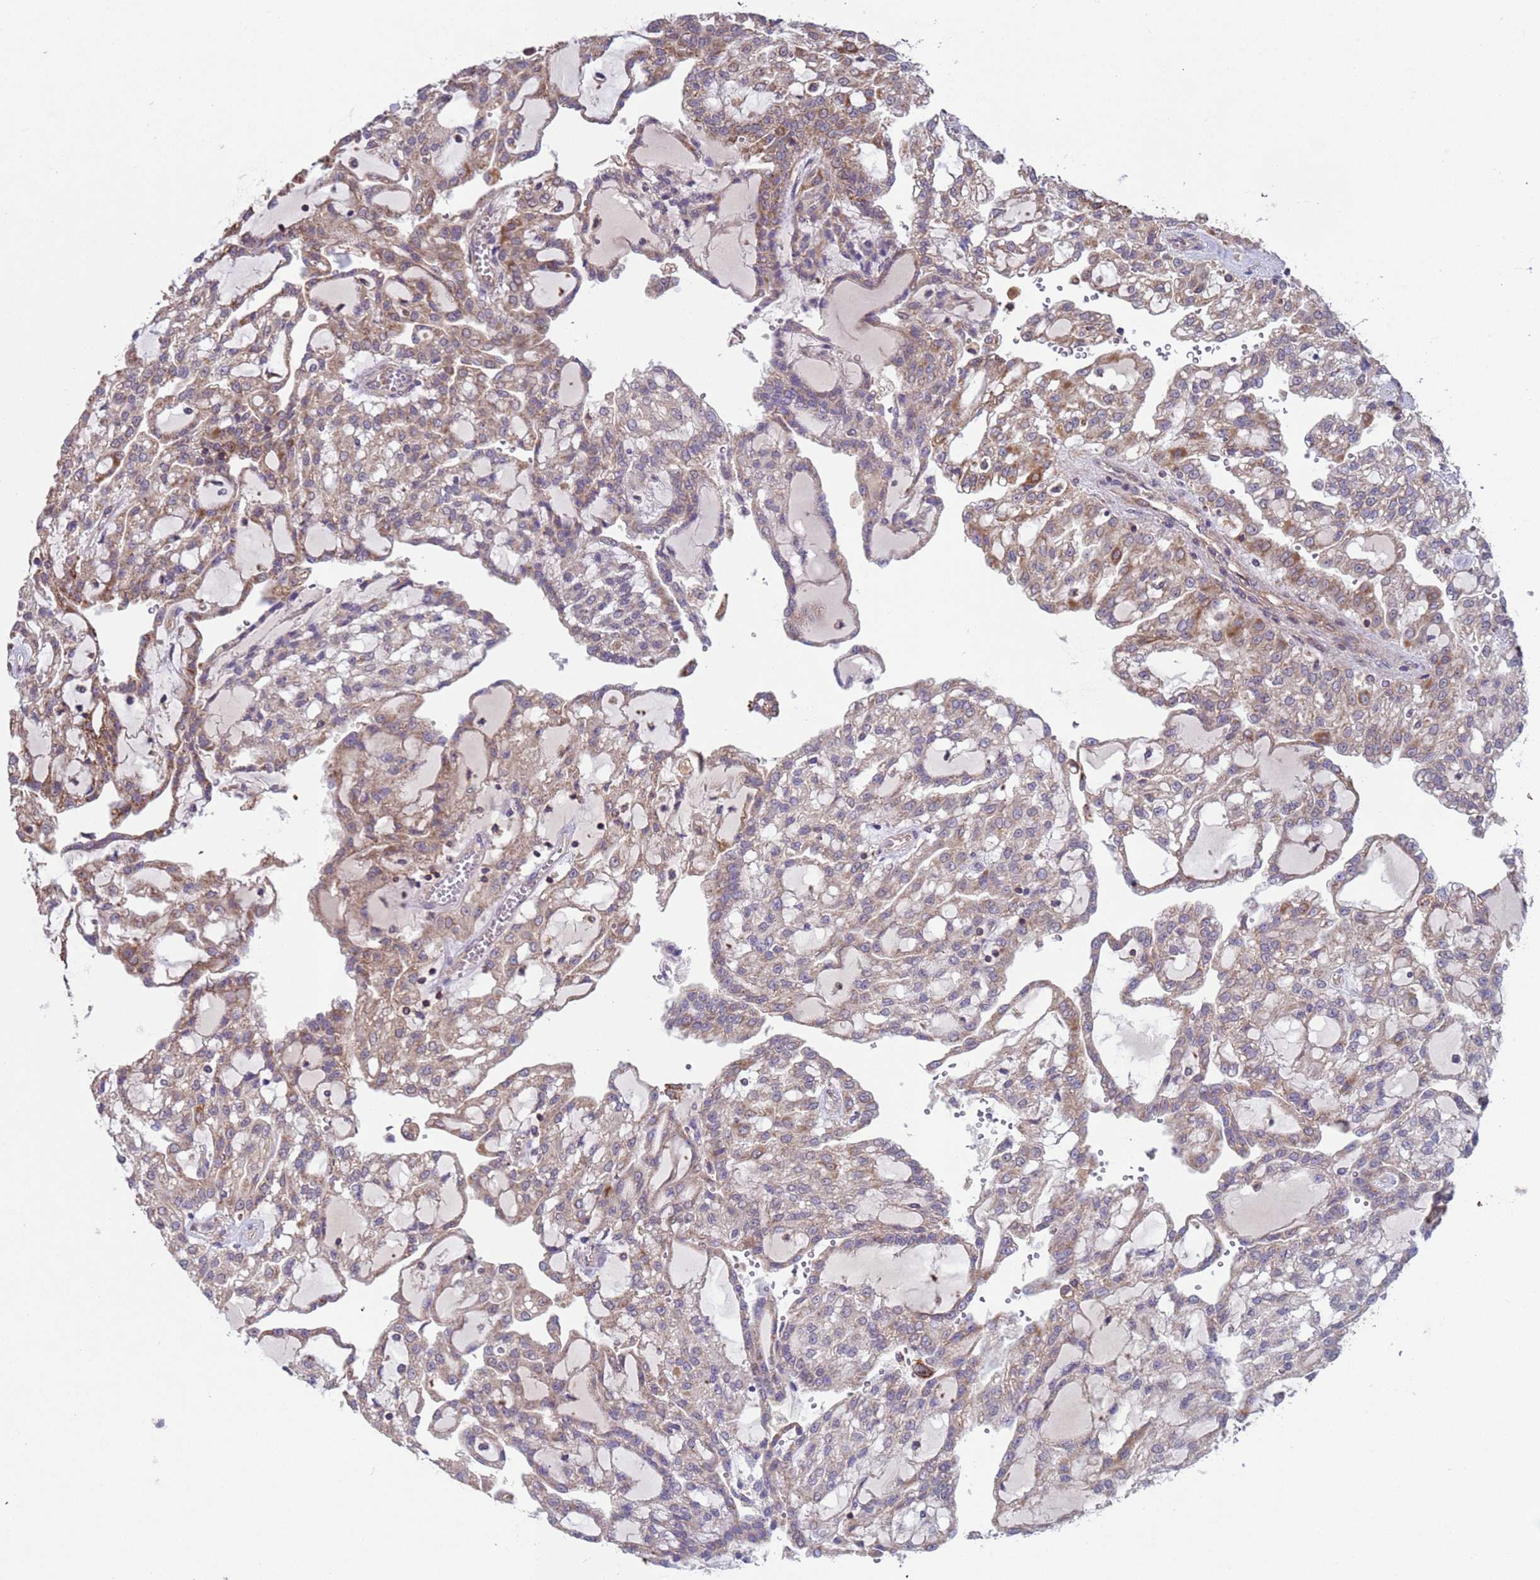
{"staining": {"intensity": "weak", "quantity": "25%-75%", "location": "cytoplasmic/membranous"}, "tissue": "renal cancer", "cell_type": "Tumor cells", "image_type": "cancer", "snomed": [{"axis": "morphology", "description": "Adenocarcinoma, NOS"}, {"axis": "topography", "description": "Kidney"}], "caption": "Brown immunohistochemical staining in human adenocarcinoma (renal) shows weak cytoplasmic/membranous expression in approximately 25%-75% of tumor cells.", "gene": "ACAD8", "patient": {"sex": "male", "age": 63}}